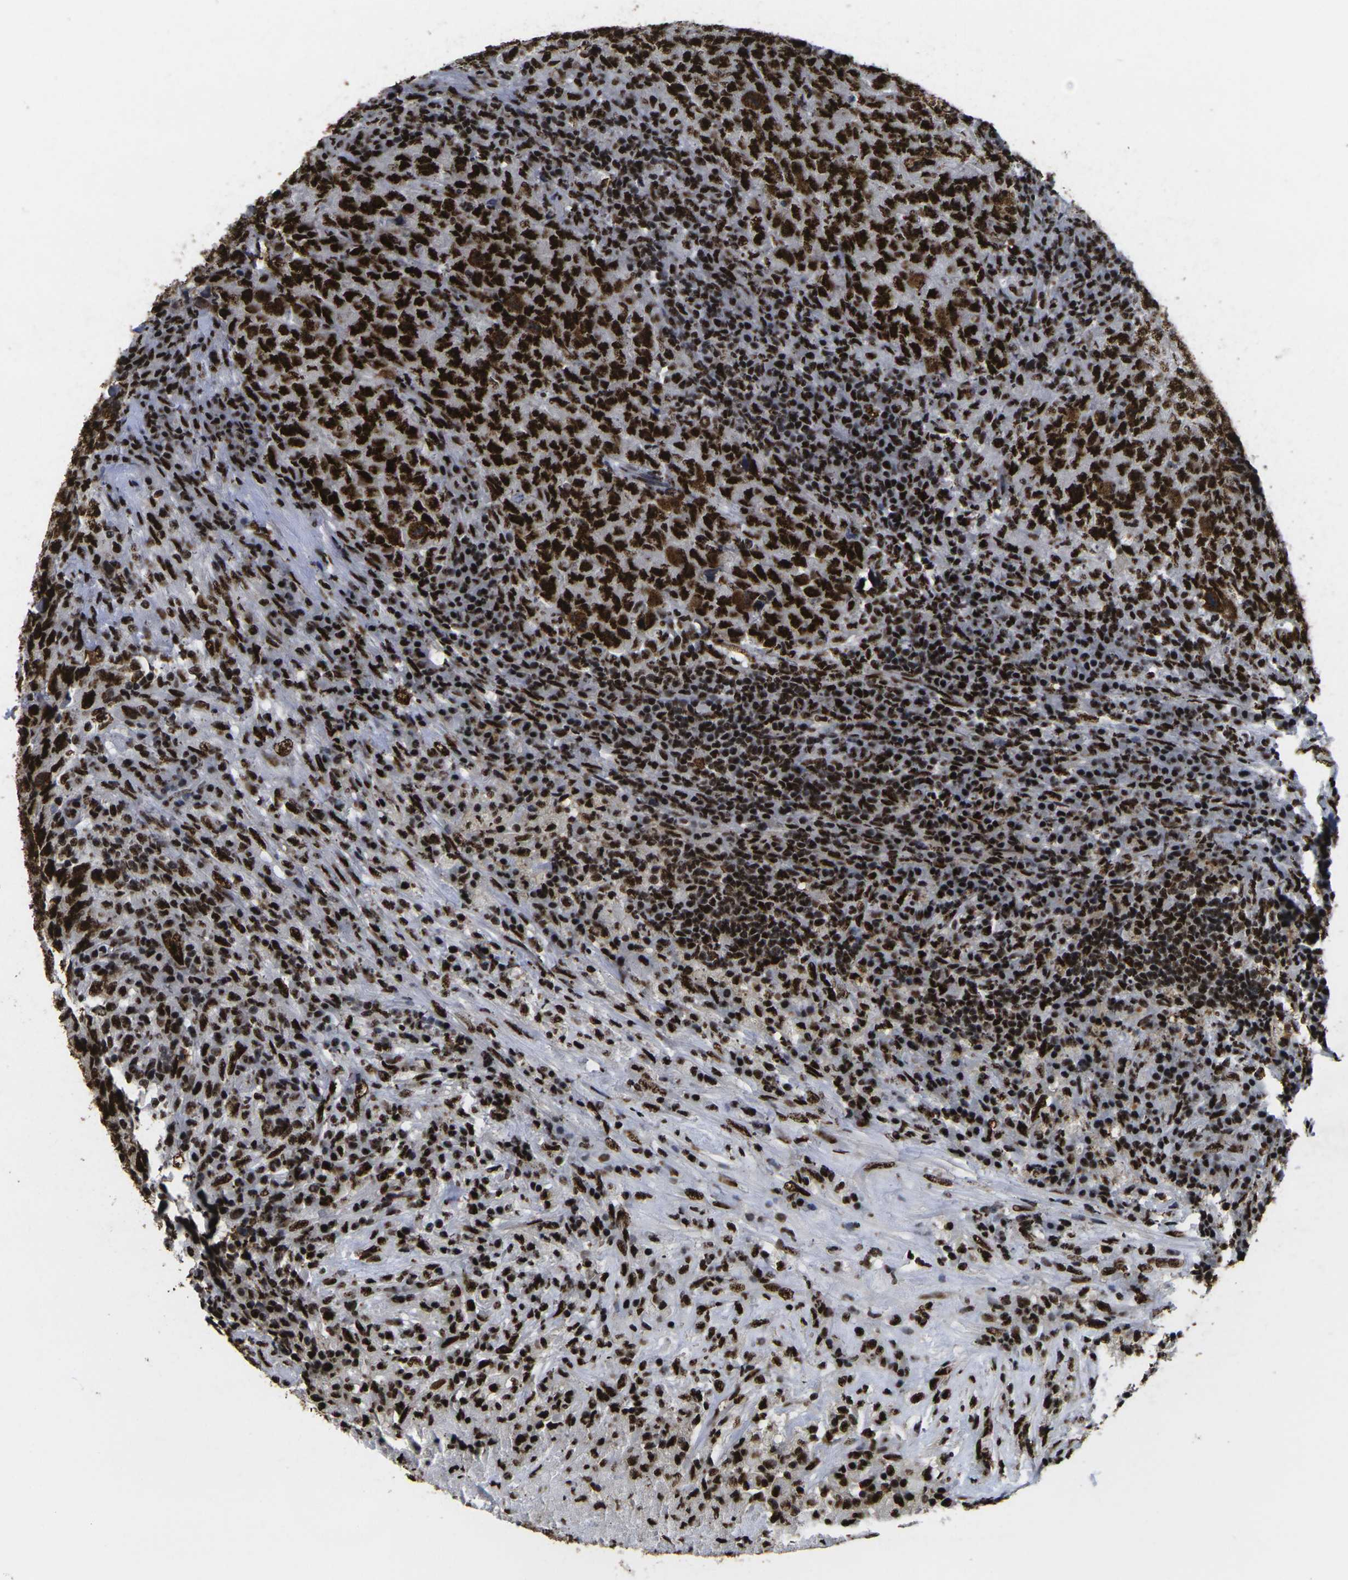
{"staining": {"intensity": "strong", "quantity": ">75%", "location": "nuclear"}, "tissue": "testis cancer", "cell_type": "Tumor cells", "image_type": "cancer", "snomed": [{"axis": "morphology", "description": "Necrosis, NOS"}, {"axis": "morphology", "description": "Carcinoma, Embryonal, NOS"}, {"axis": "topography", "description": "Testis"}], "caption": "High-power microscopy captured an immunohistochemistry image of testis embryonal carcinoma, revealing strong nuclear positivity in approximately >75% of tumor cells.", "gene": "SMARCC1", "patient": {"sex": "male", "age": 19}}